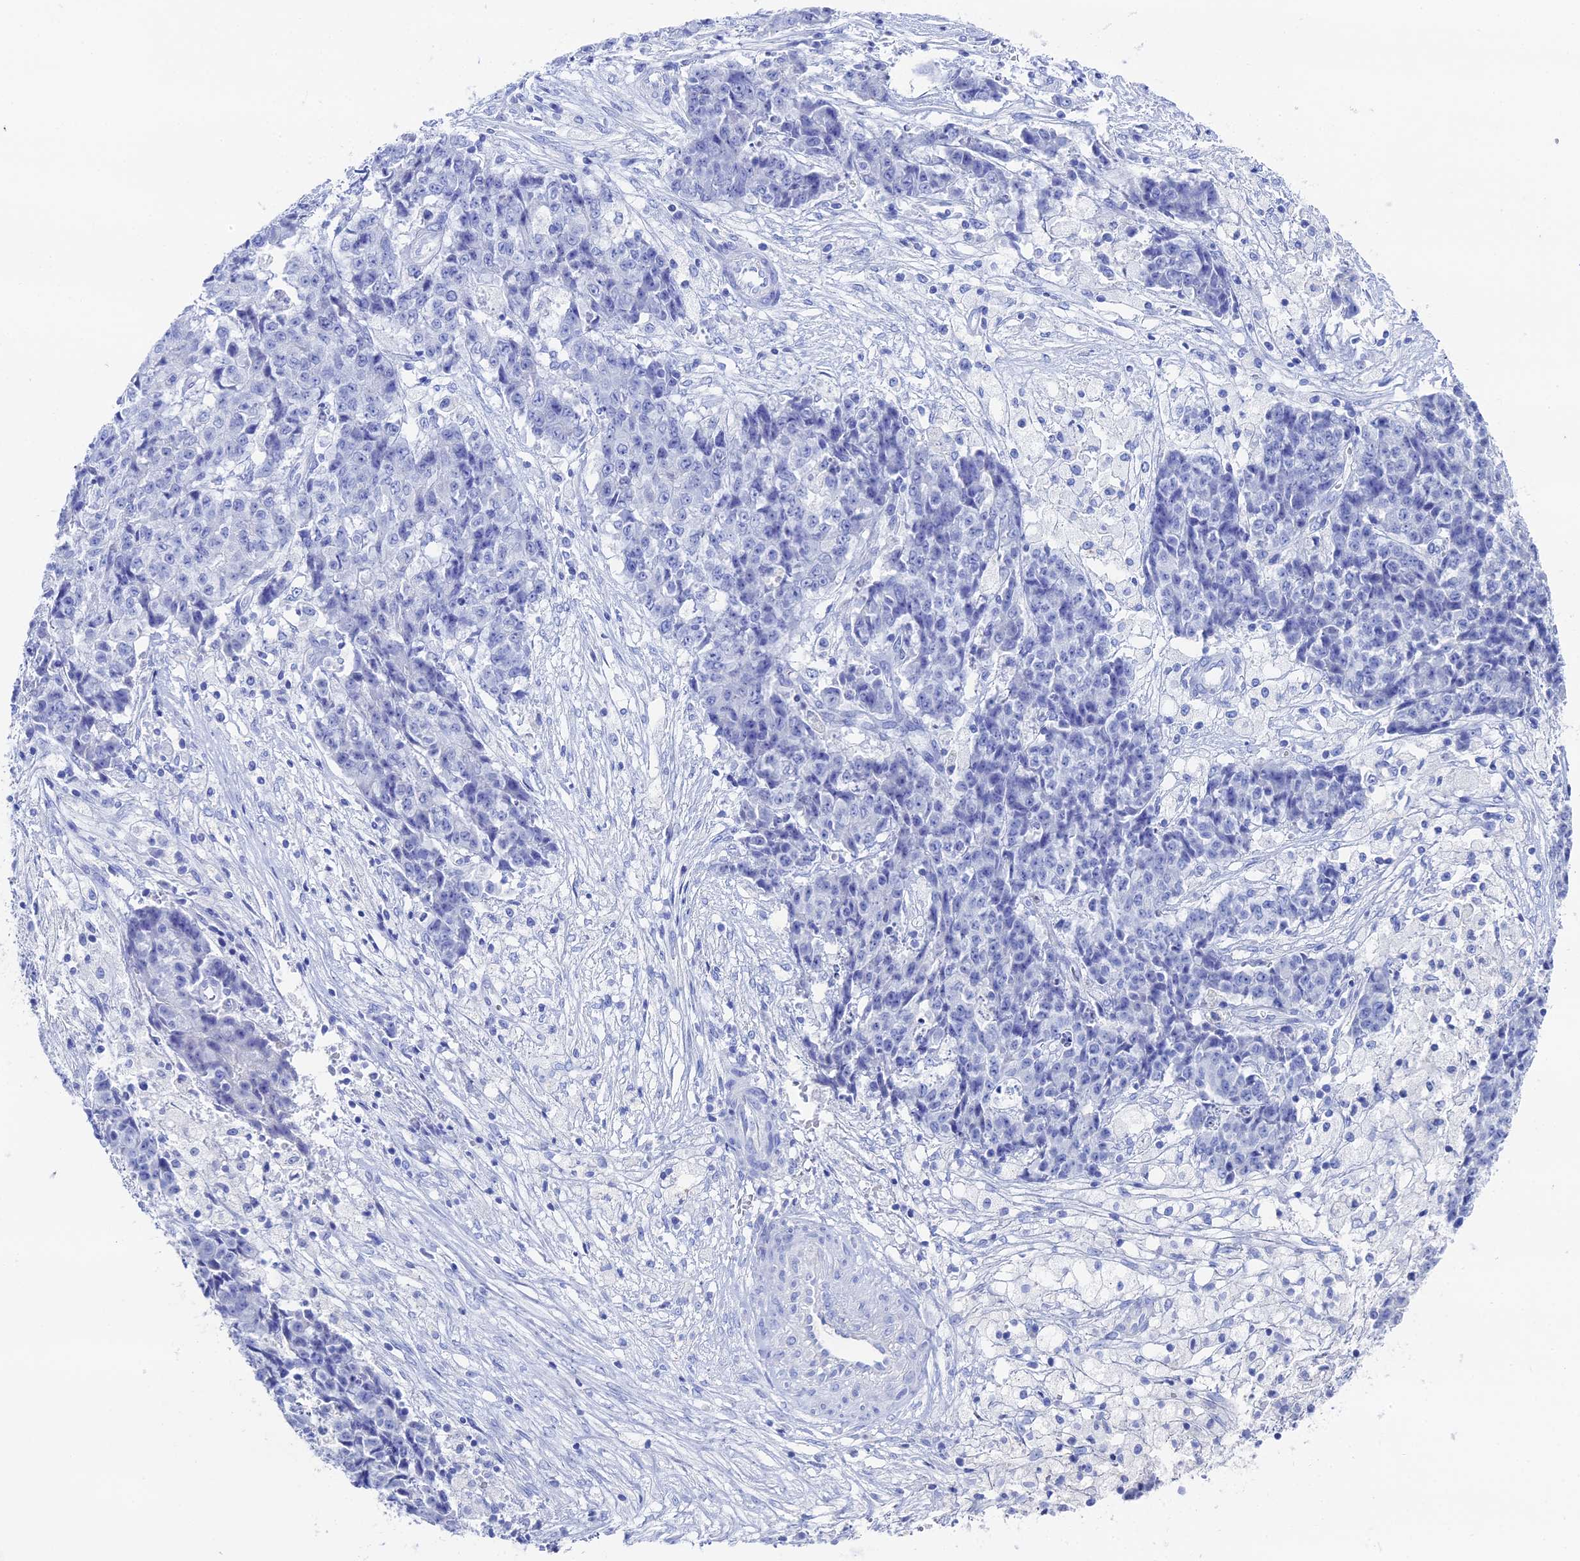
{"staining": {"intensity": "negative", "quantity": "none", "location": "none"}, "tissue": "ovarian cancer", "cell_type": "Tumor cells", "image_type": "cancer", "snomed": [{"axis": "morphology", "description": "Carcinoma, endometroid"}, {"axis": "topography", "description": "Ovary"}], "caption": "A high-resolution histopathology image shows immunohistochemistry staining of ovarian endometroid carcinoma, which shows no significant positivity in tumor cells. (IHC, brightfield microscopy, high magnification).", "gene": "UNC119", "patient": {"sex": "female", "age": 42}}